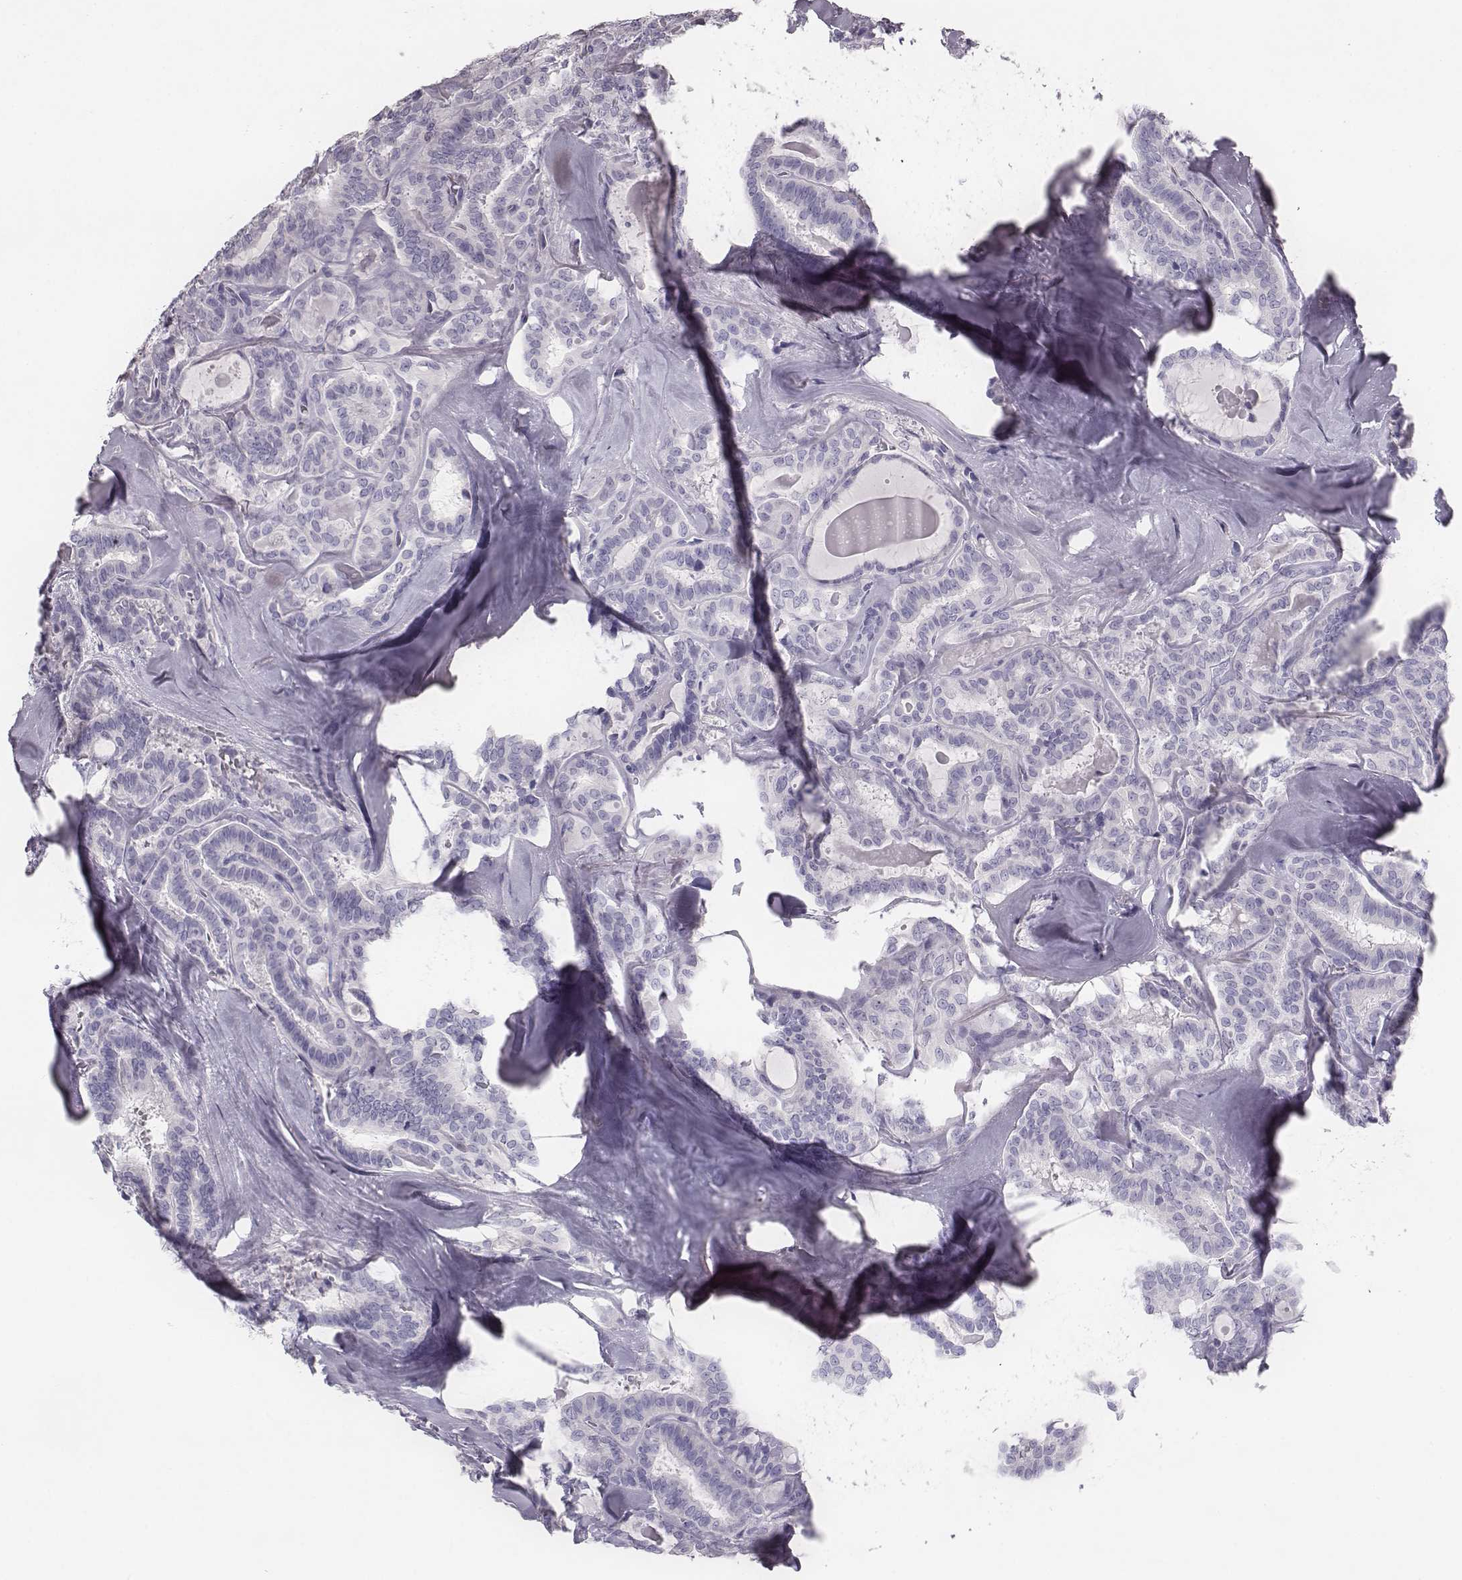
{"staining": {"intensity": "negative", "quantity": "none", "location": "none"}, "tissue": "thyroid cancer", "cell_type": "Tumor cells", "image_type": "cancer", "snomed": [{"axis": "morphology", "description": "Papillary adenocarcinoma, NOS"}, {"axis": "topography", "description": "Thyroid gland"}], "caption": "This is an immunohistochemistry micrograph of thyroid cancer (papillary adenocarcinoma). There is no expression in tumor cells.", "gene": "NPTXR", "patient": {"sex": "female", "age": 39}}